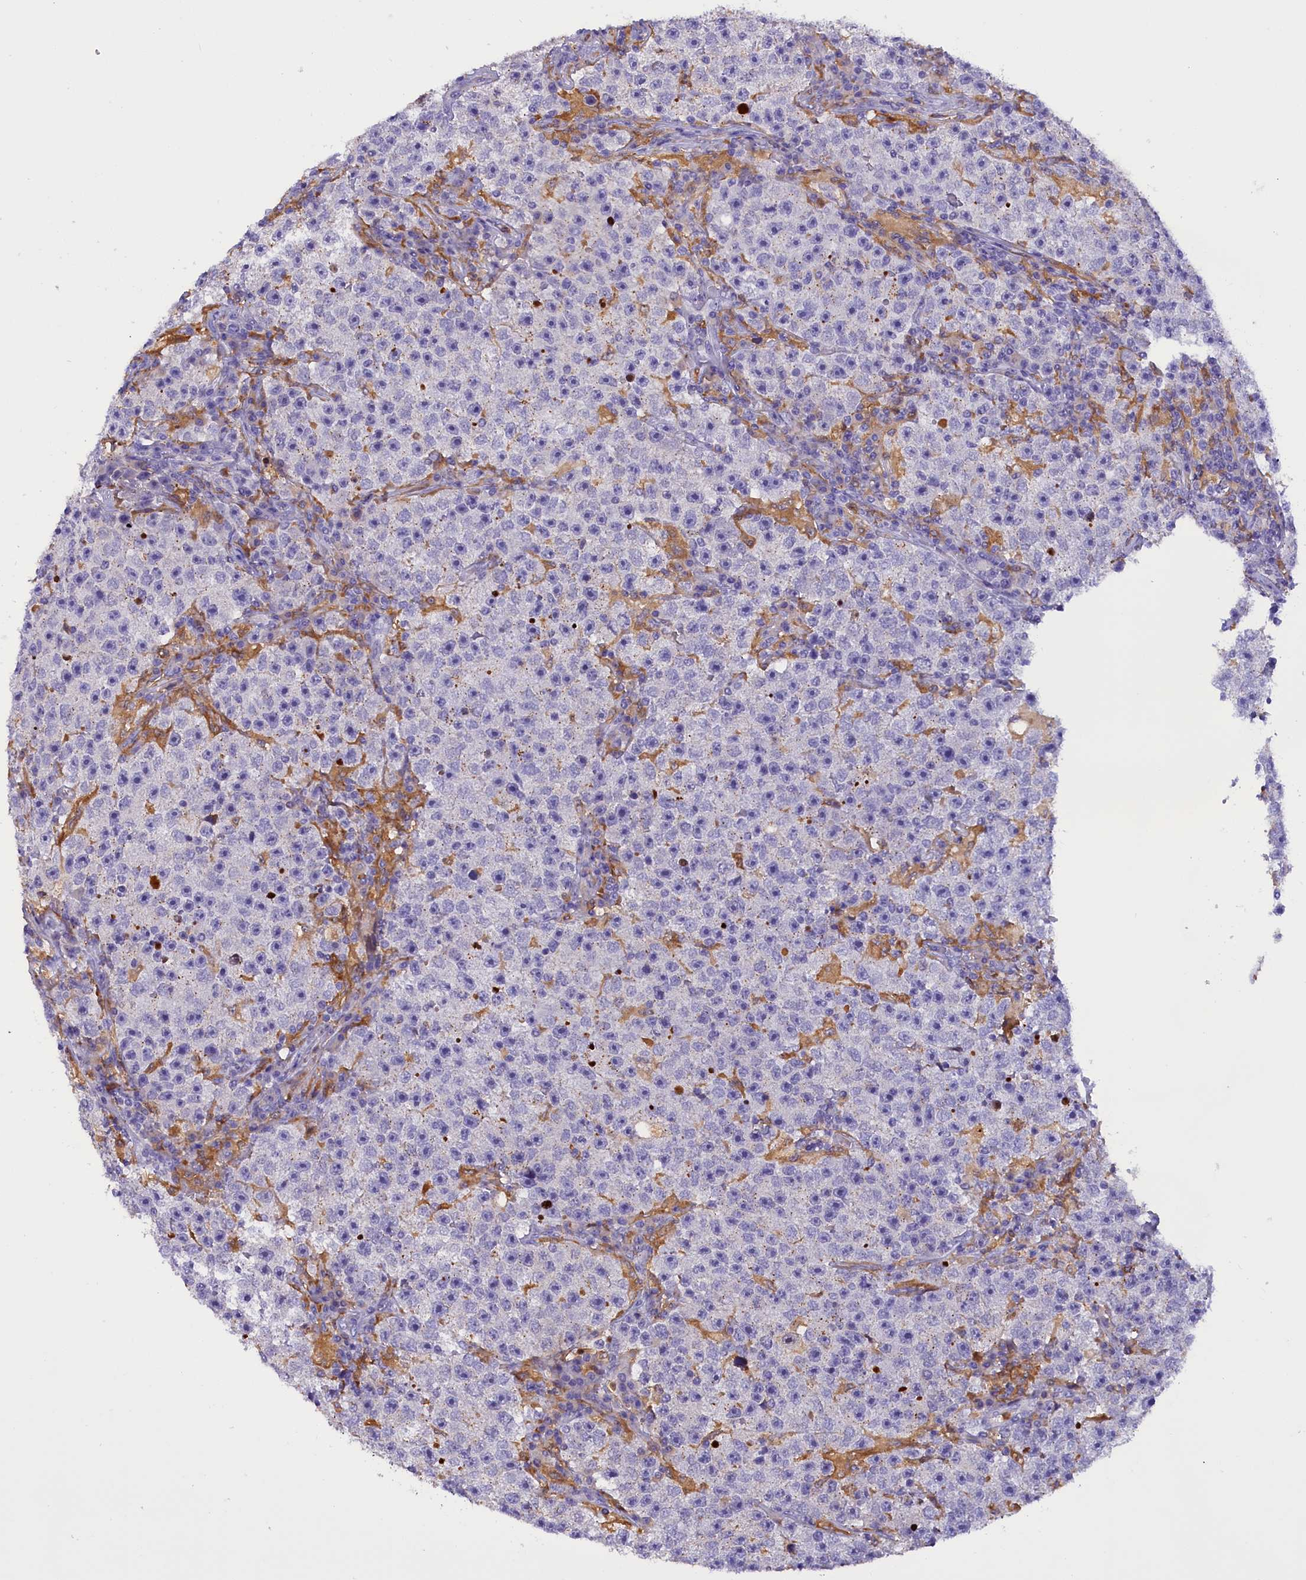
{"staining": {"intensity": "negative", "quantity": "none", "location": "none"}, "tissue": "testis cancer", "cell_type": "Tumor cells", "image_type": "cancer", "snomed": [{"axis": "morphology", "description": "Seminoma, NOS"}, {"axis": "topography", "description": "Testis"}], "caption": "Immunohistochemistry image of seminoma (testis) stained for a protein (brown), which displays no staining in tumor cells. (DAB immunohistochemistry visualized using brightfield microscopy, high magnification).", "gene": "FAM149B1", "patient": {"sex": "male", "age": 22}}